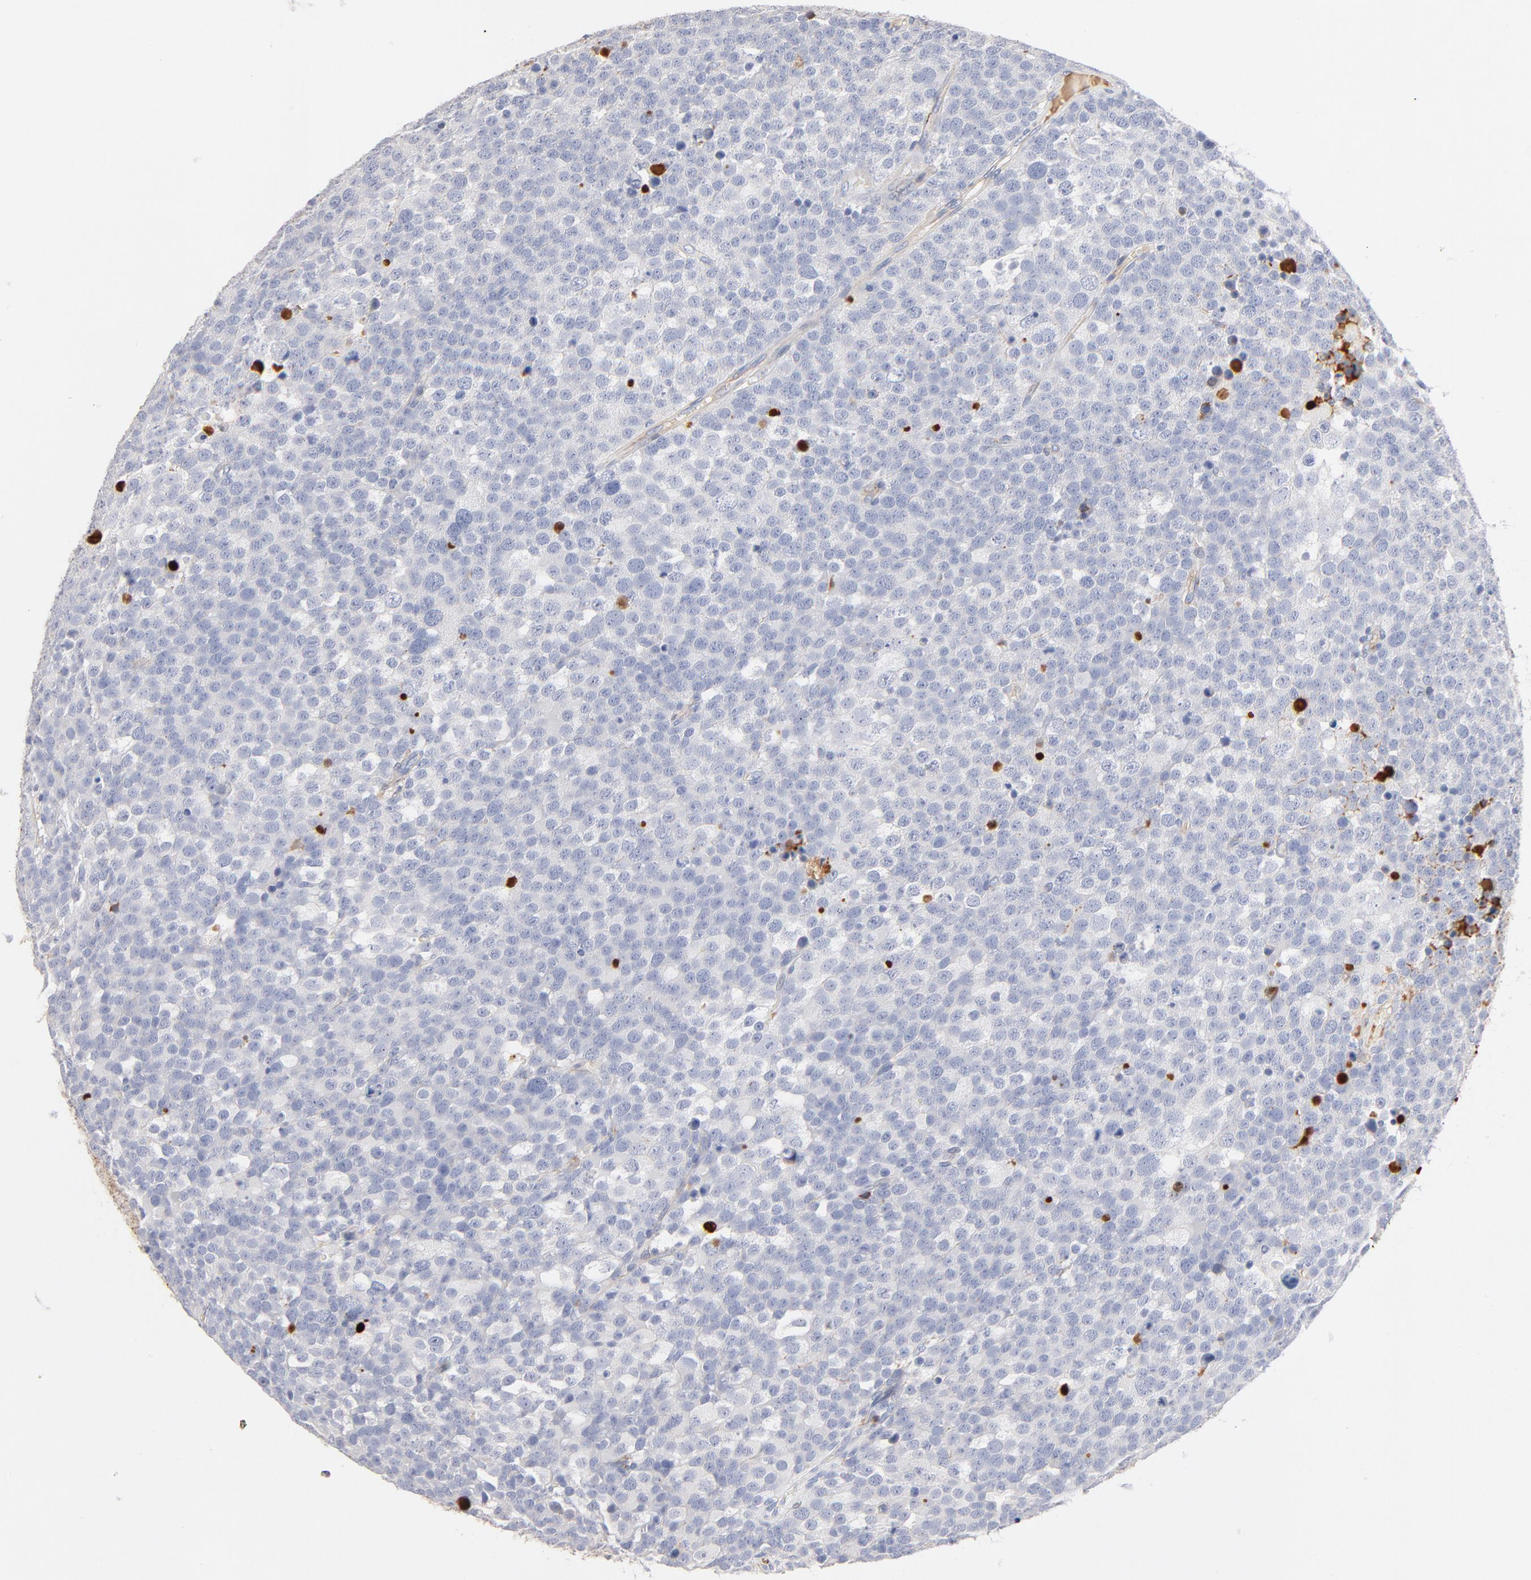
{"staining": {"intensity": "negative", "quantity": "none", "location": "none"}, "tissue": "testis cancer", "cell_type": "Tumor cells", "image_type": "cancer", "snomed": [{"axis": "morphology", "description": "Seminoma, NOS"}, {"axis": "topography", "description": "Testis"}], "caption": "Micrograph shows no protein positivity in tumor cells of testis cancer tissue.", "gene": "PLAT", "patient": {"sex": "male", "age": 71}}